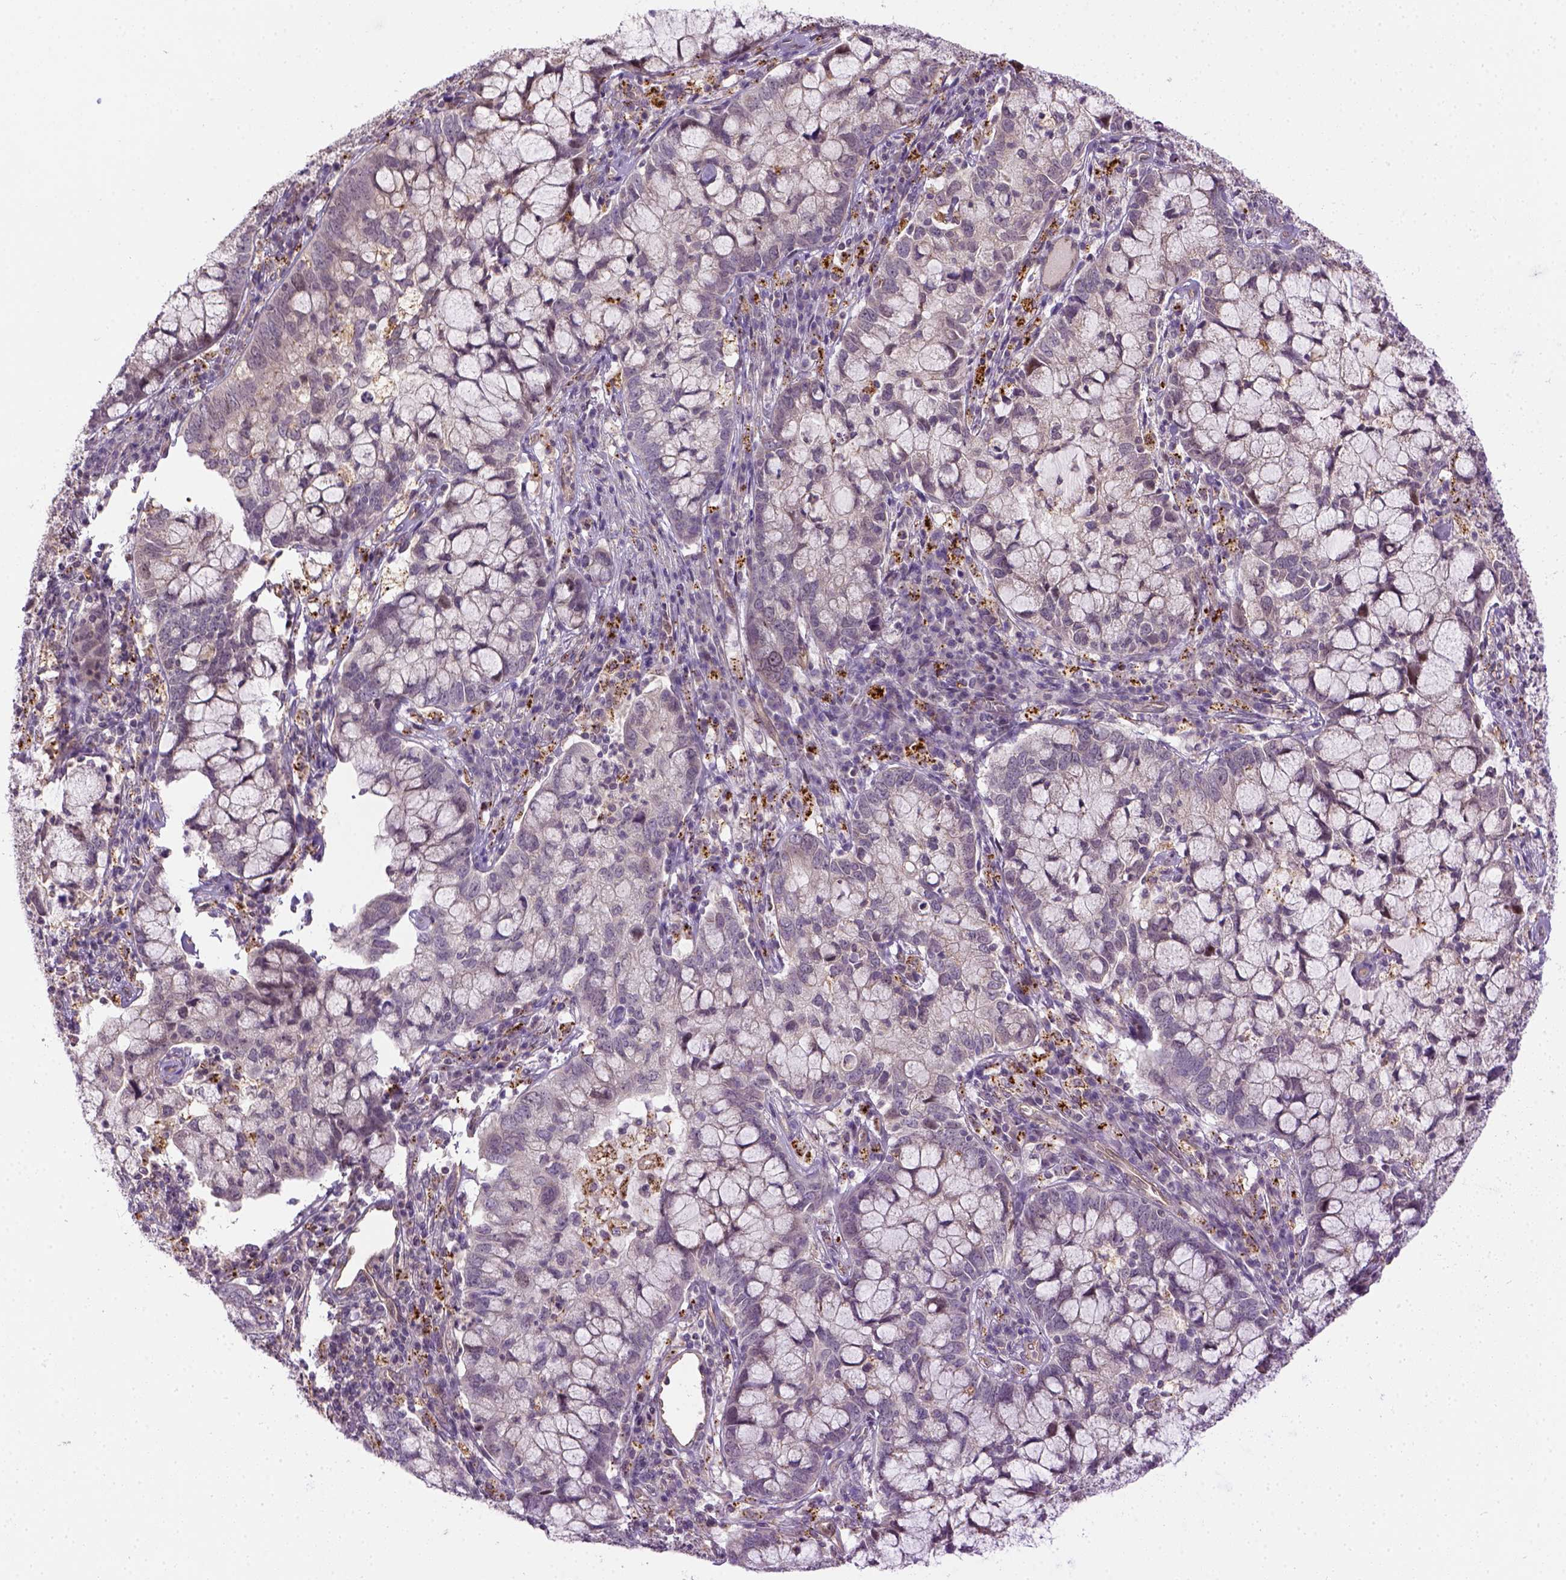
{"staining": {"intensity": "weak", "quantity": "25%-75%", "location": "cytoplasmic/membranous"}, "tissue": "cervical cancer", "cell_type": "Tumor cells", "image_type": "cancer", "snomed": [{"axis": "morphology", "description": "Adenocarcinoma, NOS"}, {"axis": "topography", "description": "Cervix"}], "caption": "Tumor cells show low levels of weak cytoplasmic/membranous staining in about 25%-75% of cells in adenocarcinoma (cervical).", "gene": "KAZN", "patient": {"sex": "female", "age": 40}}